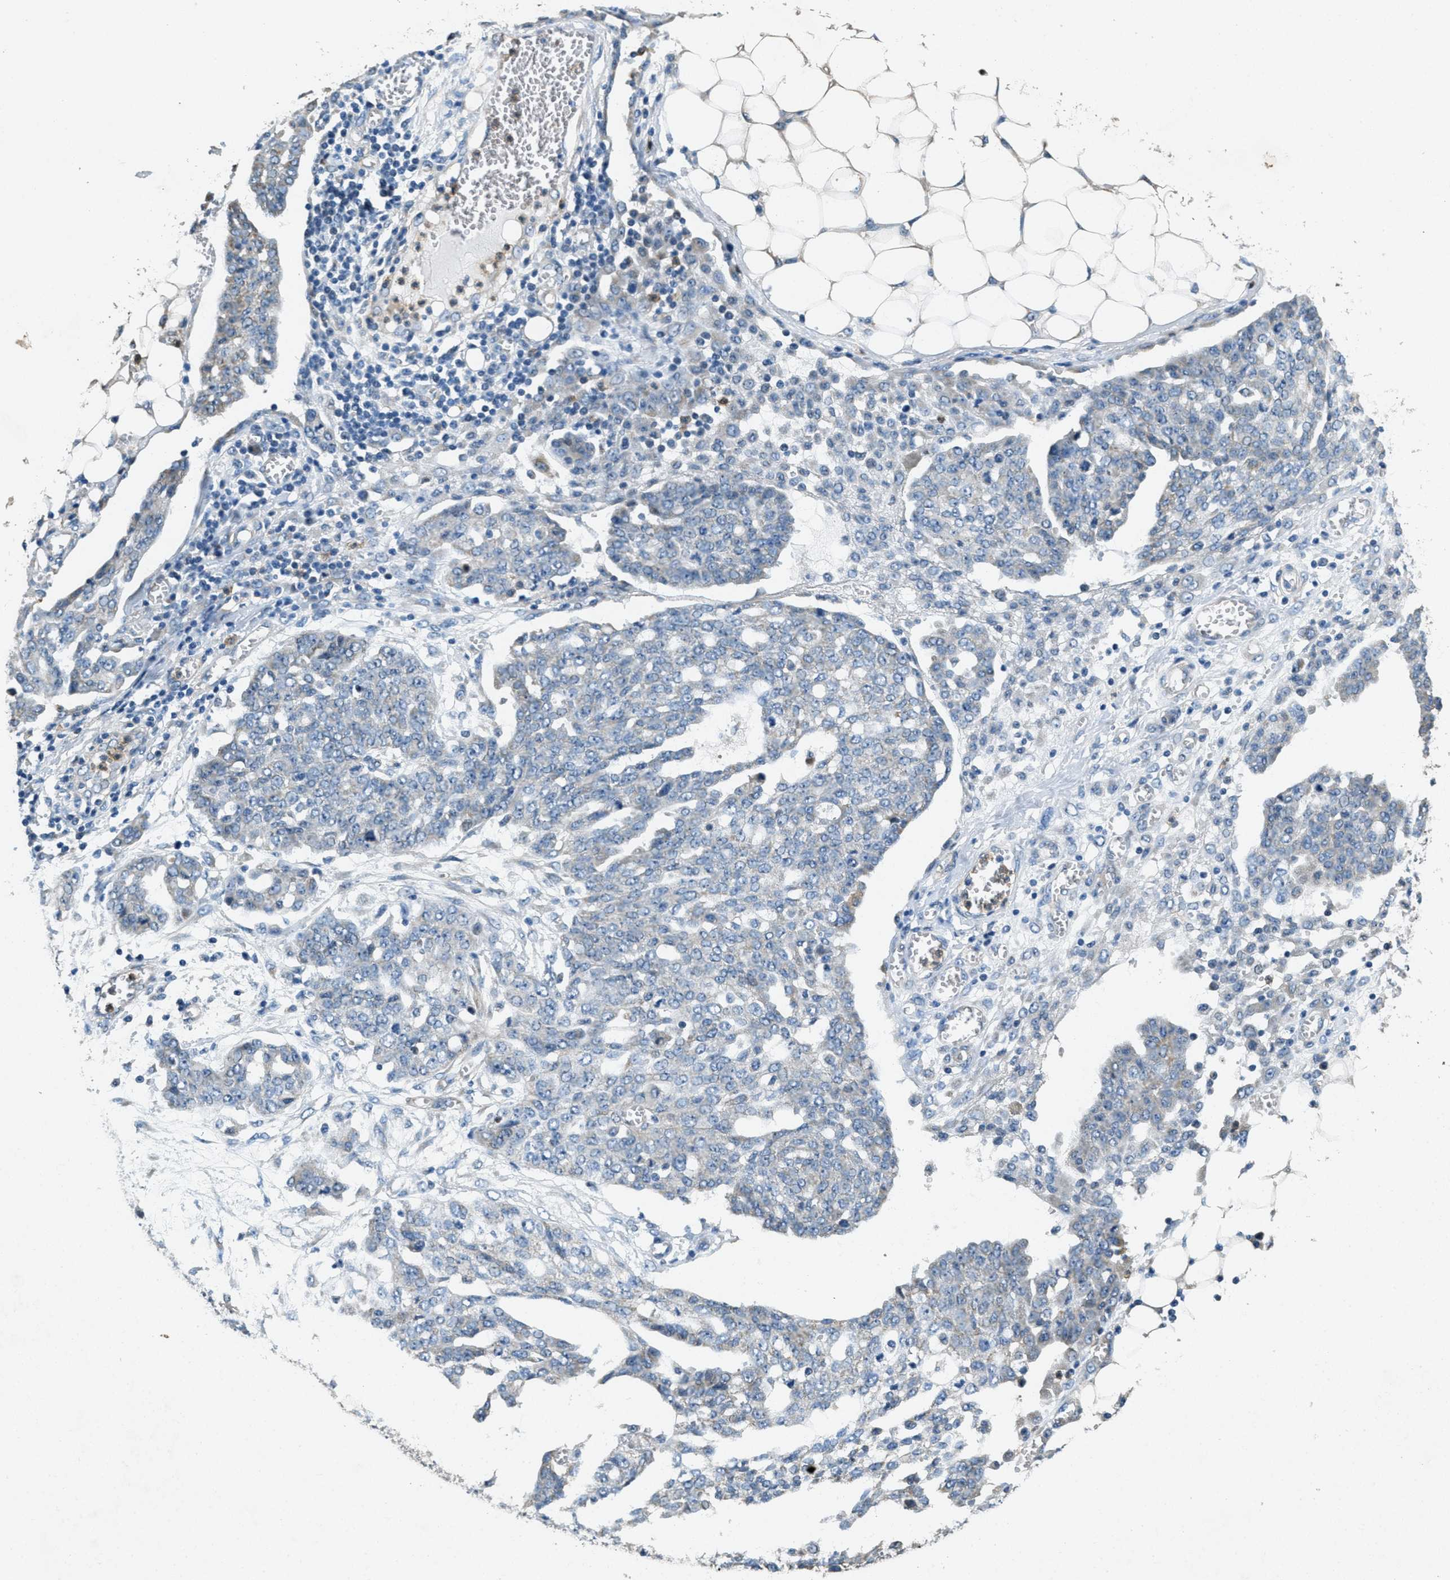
{"staining": {"intensity": "negative", "quantity": "none", "location": "none"}, "tissue": "ovarian cancer", "cell_type": "Tumor cells", "image_type": "cancer", "snomed": [{"axis": "morphology", "description": "Cystadenocarcinoma, serous, NOS"}, {"axis": "topography", "description": "Soft tissue"}, {"axis": "topography", "description": "Ovary"}], "caption": "Human serous cystadenocarcinoma (ovarian) stained for a protein using immunohistochemistry demonstrates no positivity in tumor cells.", "gene": "TOMM70", "patient": {"sex": "female", "age": 57}}